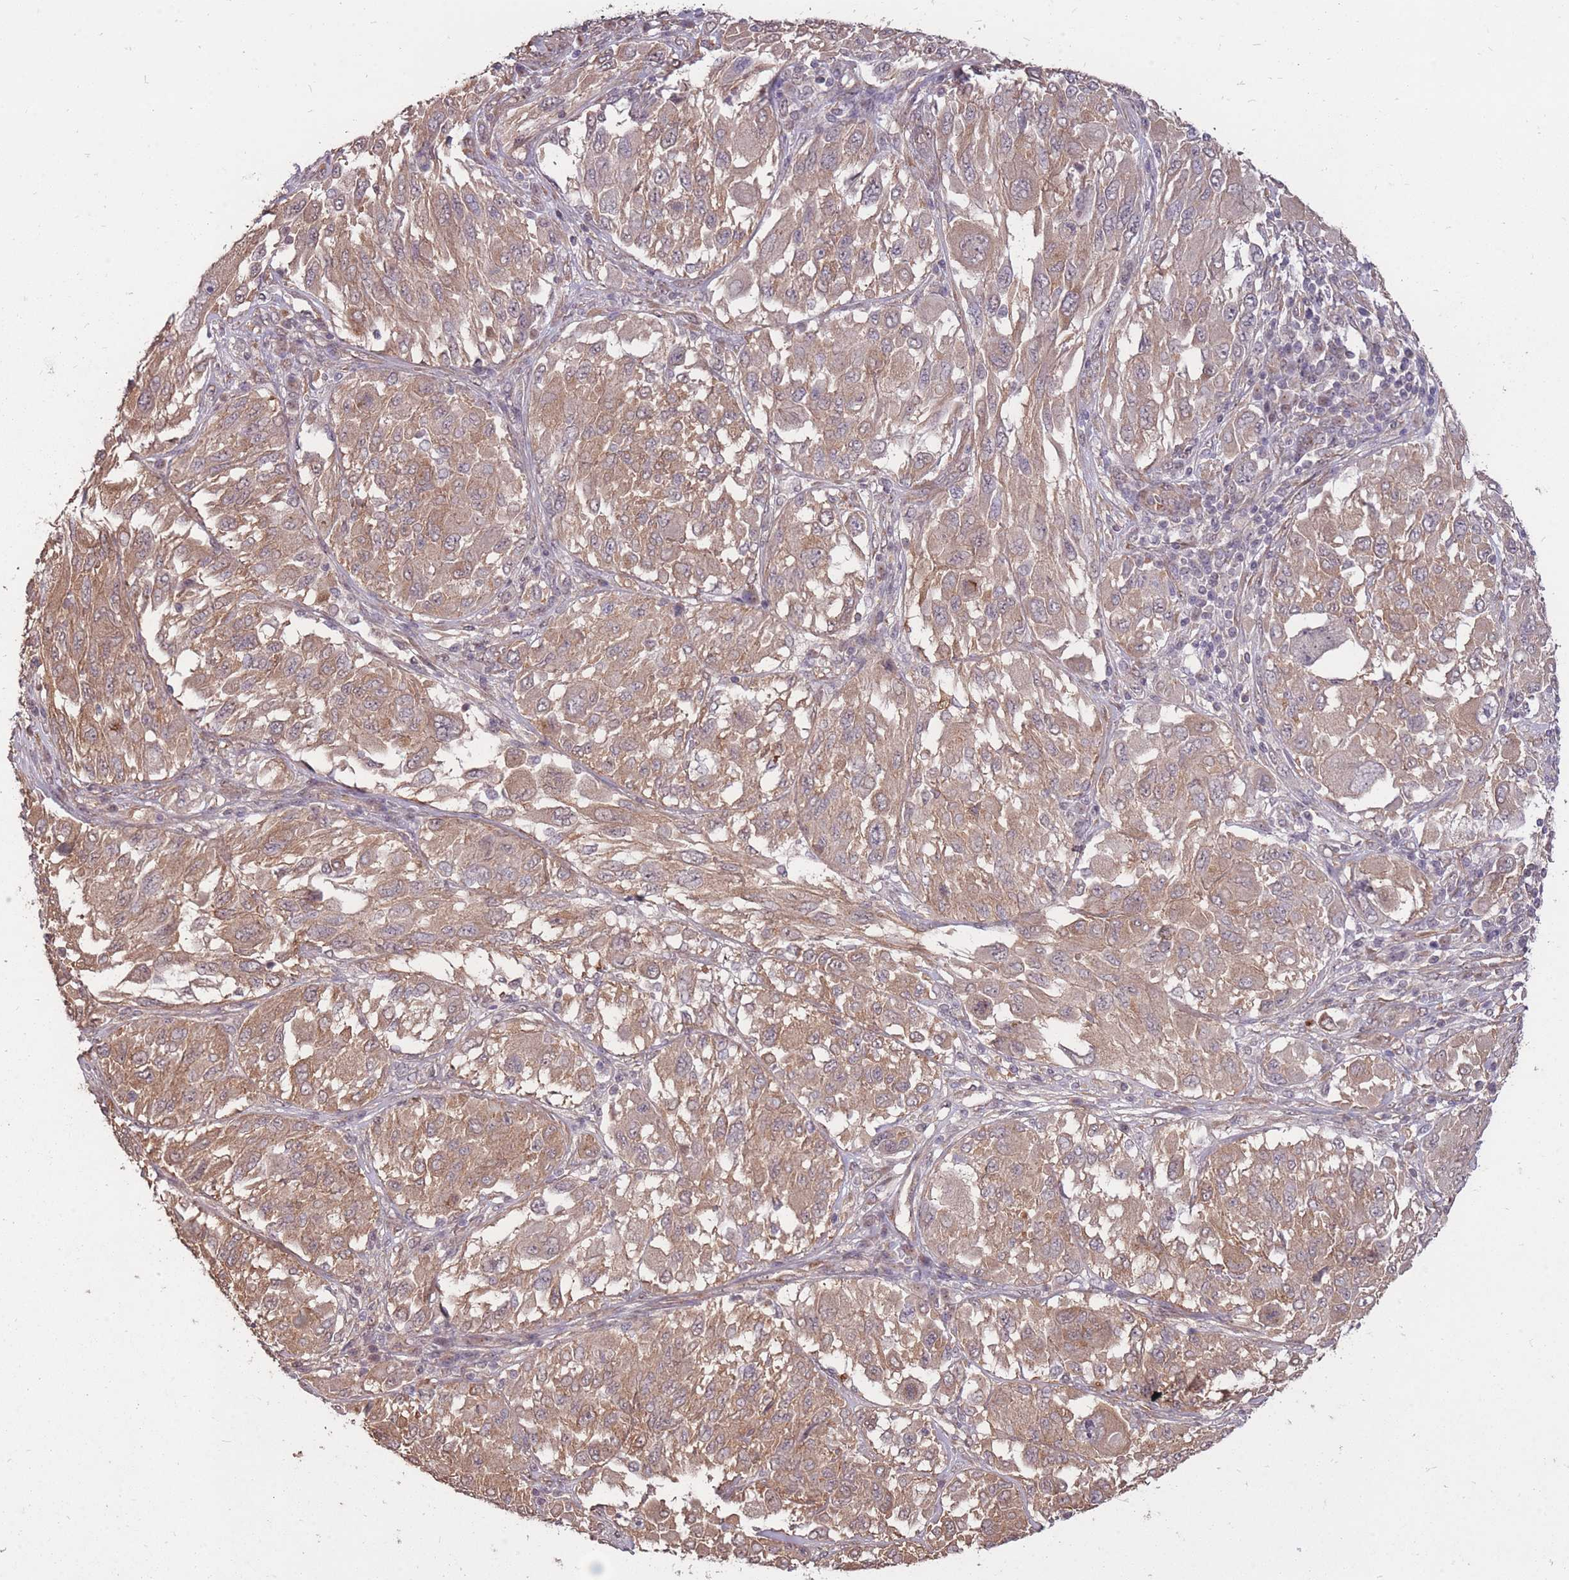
{"staining": {"intensity": "moderate", "quantity": ">75%", "location": "cytoplasmic/membranous,nuclear"}, "tissue": "melanoma", "cell_type": "Tumor cells", "image_type": "cancer", "snomed": [{"axis": "morphology", "description": "Malignant melanoma, NOS"}, {"axis": "topography", "description": "Skin"}], "caption": "This photomicrograph demonstrates immunohistochemistry (IHC) staining of malignant melanoma, with medium moderate cytoplasmic/membranous and nuclear staining in approximately >75% of tumor cells.", "gene": "DYNC1LI2", "patient": {"sex": "female", "age": 91}}